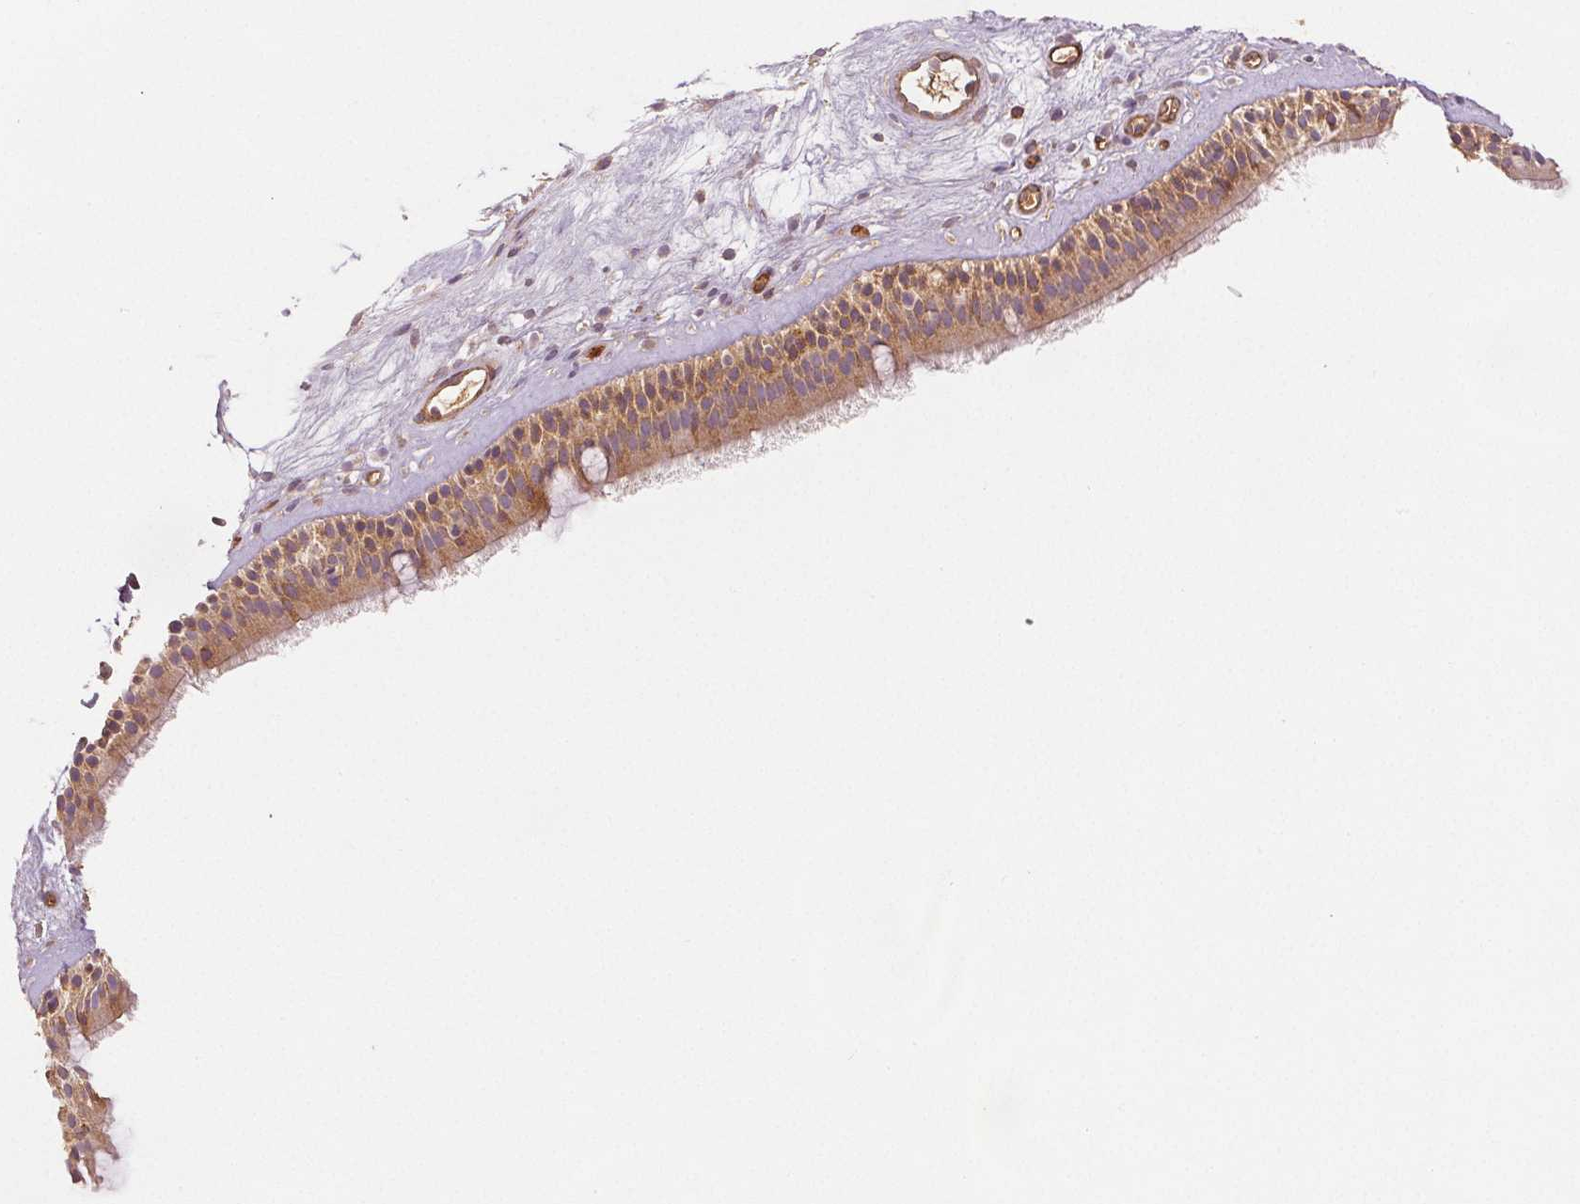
{"staining": {"intensity": "moderate", "quantity": "25%-75%", "location": "cytoplasmic/membranous"}, "tissue": "nasopharynx", "cell_type": "Respiratory epithelial cells", "image_type": "normal", "snomed": [{"axis": "morphology", "description": "Normal tissue, NOS"}, {"axis": "topography", "description": "Nasopharynx"}], "caption": "An immunohistochemistry histopathology image of unremarkable tissue is shown. Protein staining in brown highlights moderate cytoplasmic/membranous positivity in nasopharynx within respiratory epithelial cells. The protein is stained brown, and the nuclei are stained in blue (DAB (3,3'-diaminobenzidine) IHC with brightfield microscopy, high magnification).", "gene": "DIAPH2", "patient": {"sex": "male", "age": 68}}